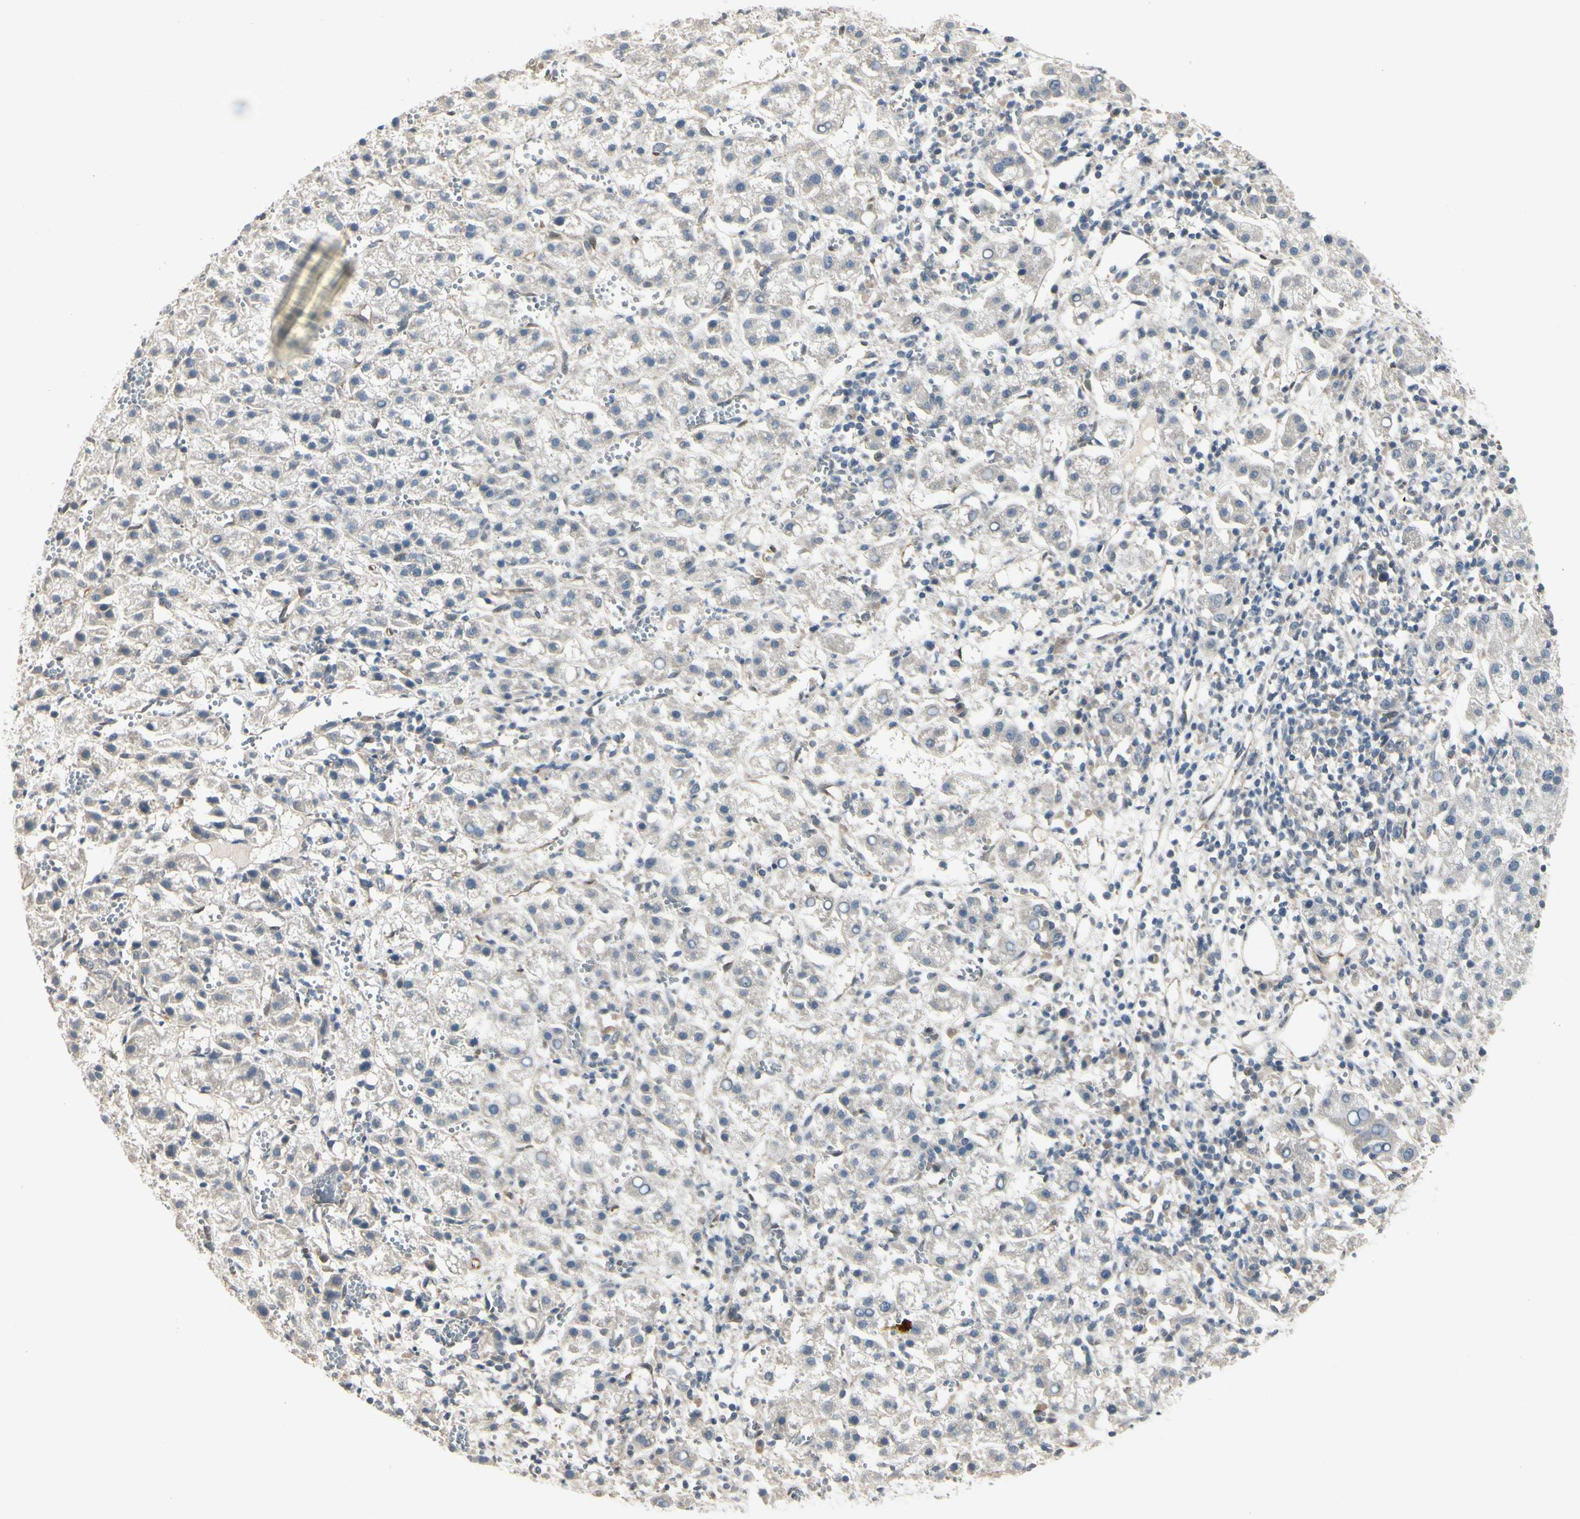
{"staining": {"intensity": "negative", "quantity": "none", "location": "none"}, "tissue": "liver cancer", "cell_type": "Tumor cells", "image_type": "cancer", "snomed": [{"axis": "morphology", "description": "Carcinoma, Hepatocellular, NOS"}, {"axis": "topography", "description": "Liver"}], "caption": "Liver hepatocellular carcinoma was stained to show a protein in brown. There is no significant positivity in tumor cells.", "gene": "SVBP", "patient": {"sex": "female", "age": 58}}